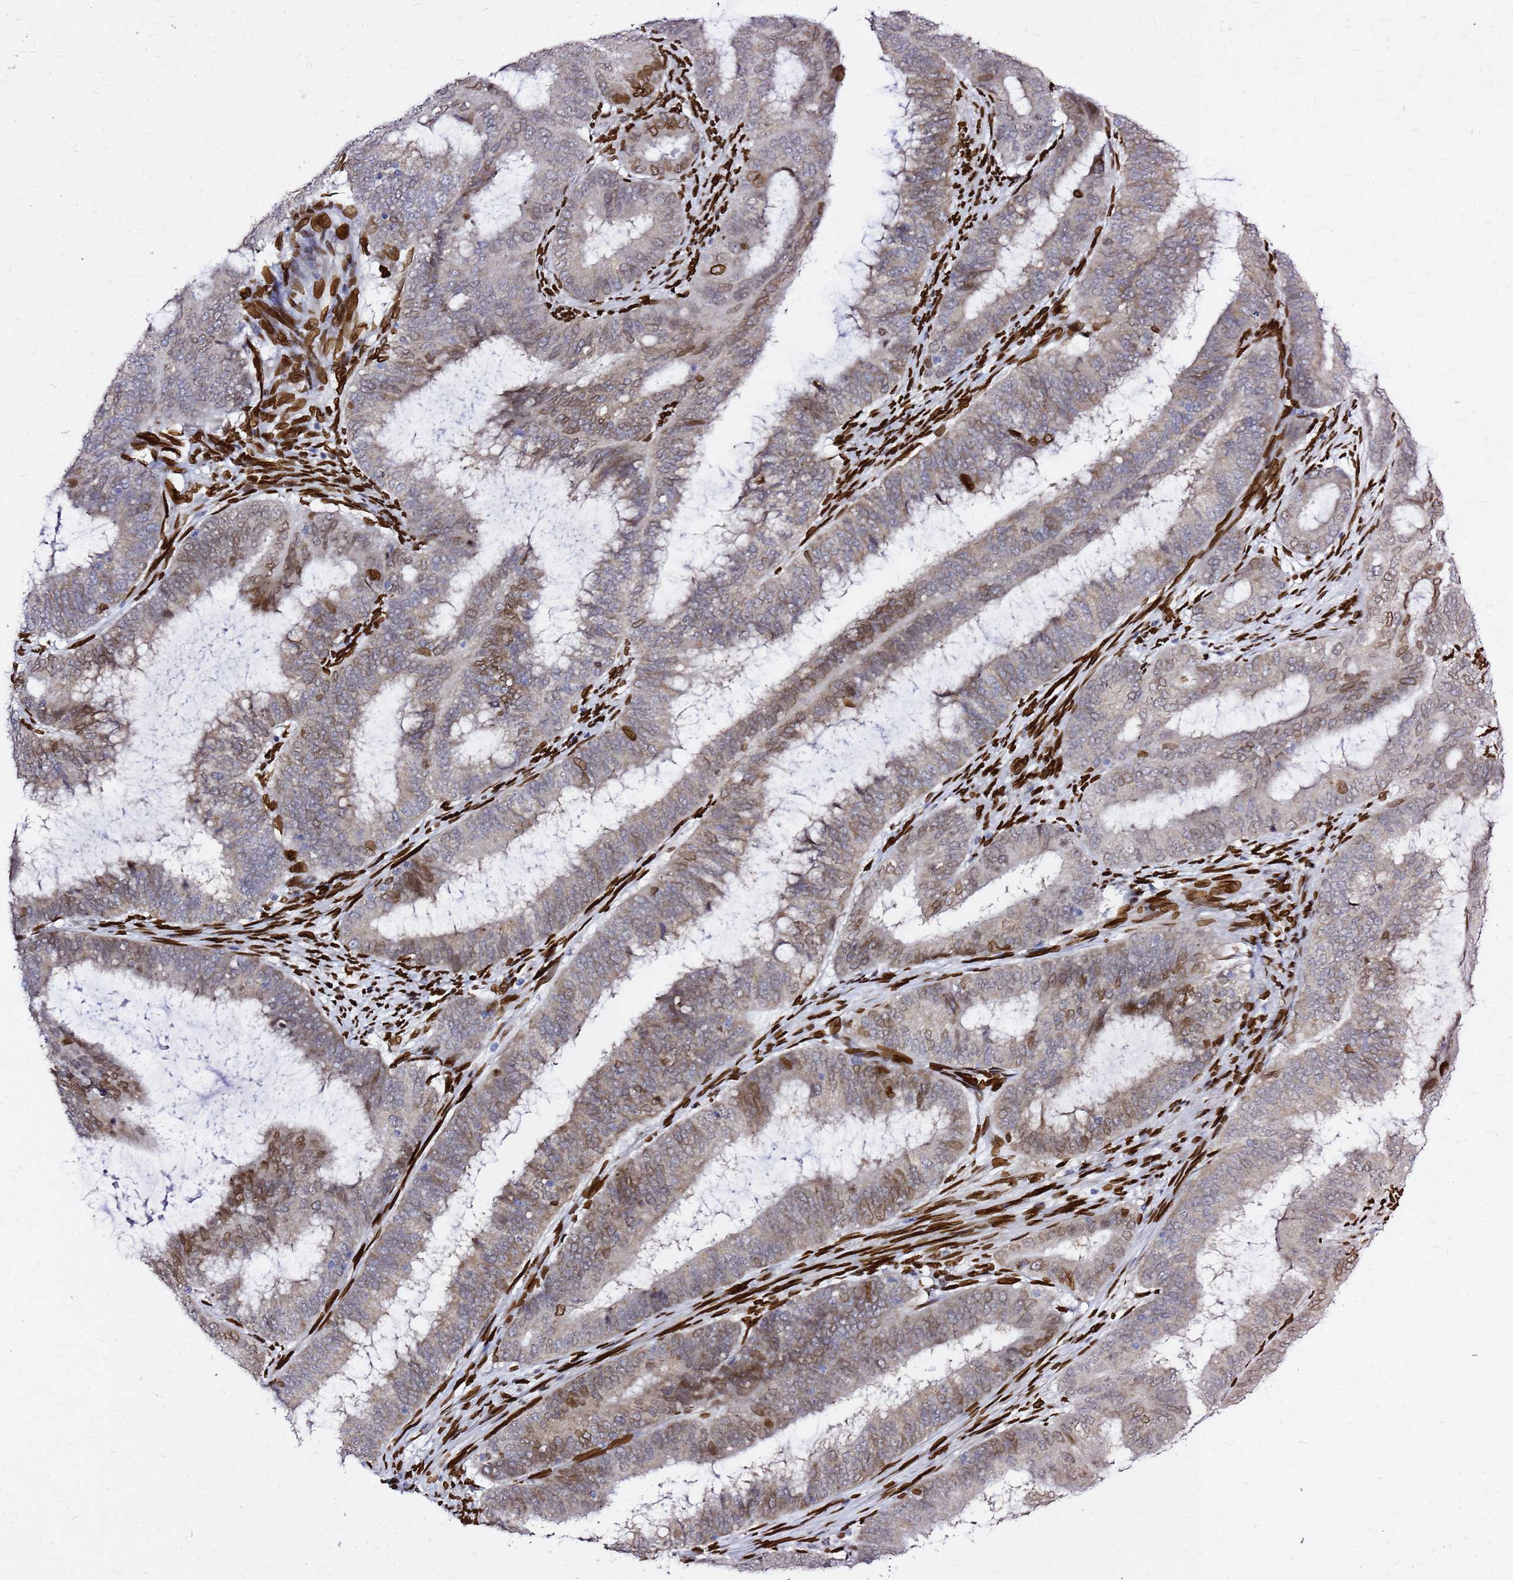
{"staining": {"intensity": "moderate", "quantity": "25%-75%", "location": "cytoplasmic/membranous,nuclear"}, "tissue": "endometrial cancer", "cell_type": "Tumor cells", "image_type": "cancer", "snomed": [{"axis": "morphology", "description": "Adenocarcinoma, NOS"}, {"axis": "topography", "description": "Endometrium"}], "caption": "Tumor cells display medium levels of moderate cytoplasmic/membranous and nuclear positivity in approximately 25%-75% of cells in adenocarcinoma (endometrial).", "gene": "C6orf141", "patient": {"sex": "female", "age": 51}}